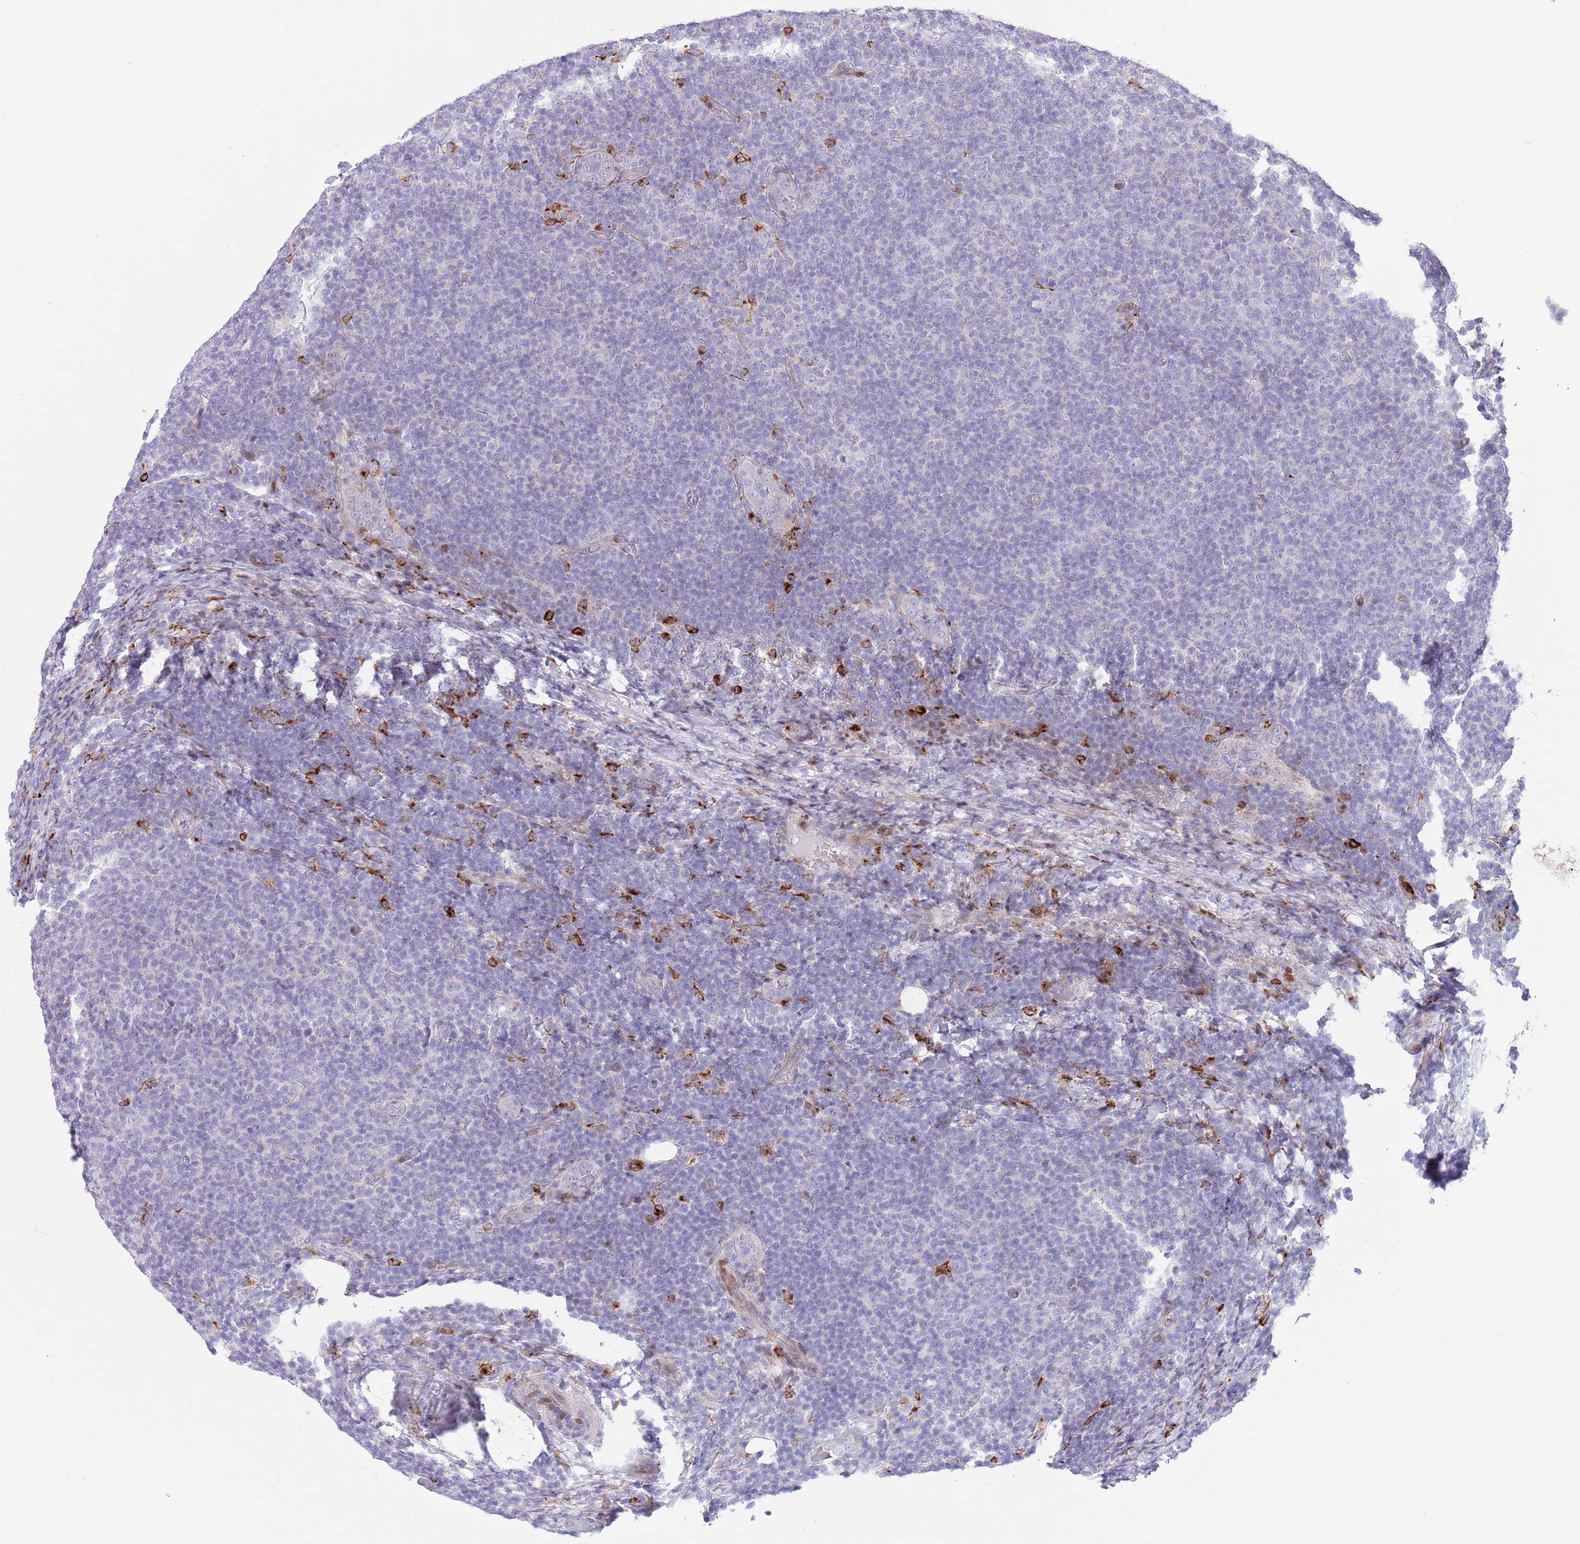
{"staining": {"intensity": "negative", "quantity": "none", "location": "none"}, "tissue": "lymphoma", "cell_type": "Tumor cells", "image_type": "cancer", "snomed": [{"axis": "morphology", "description": "Malignant lymphoma, non-Hodgkin's type, Low grade"}, {"axis": "topography", "description": "Lymph node"}], "caption": "DAB immunohistochemical staining of human lymphoma demonstrates no significant positivity in tumor cells.", "gene": "ANO8", "patient": {"sex": "male", "age": 66}}